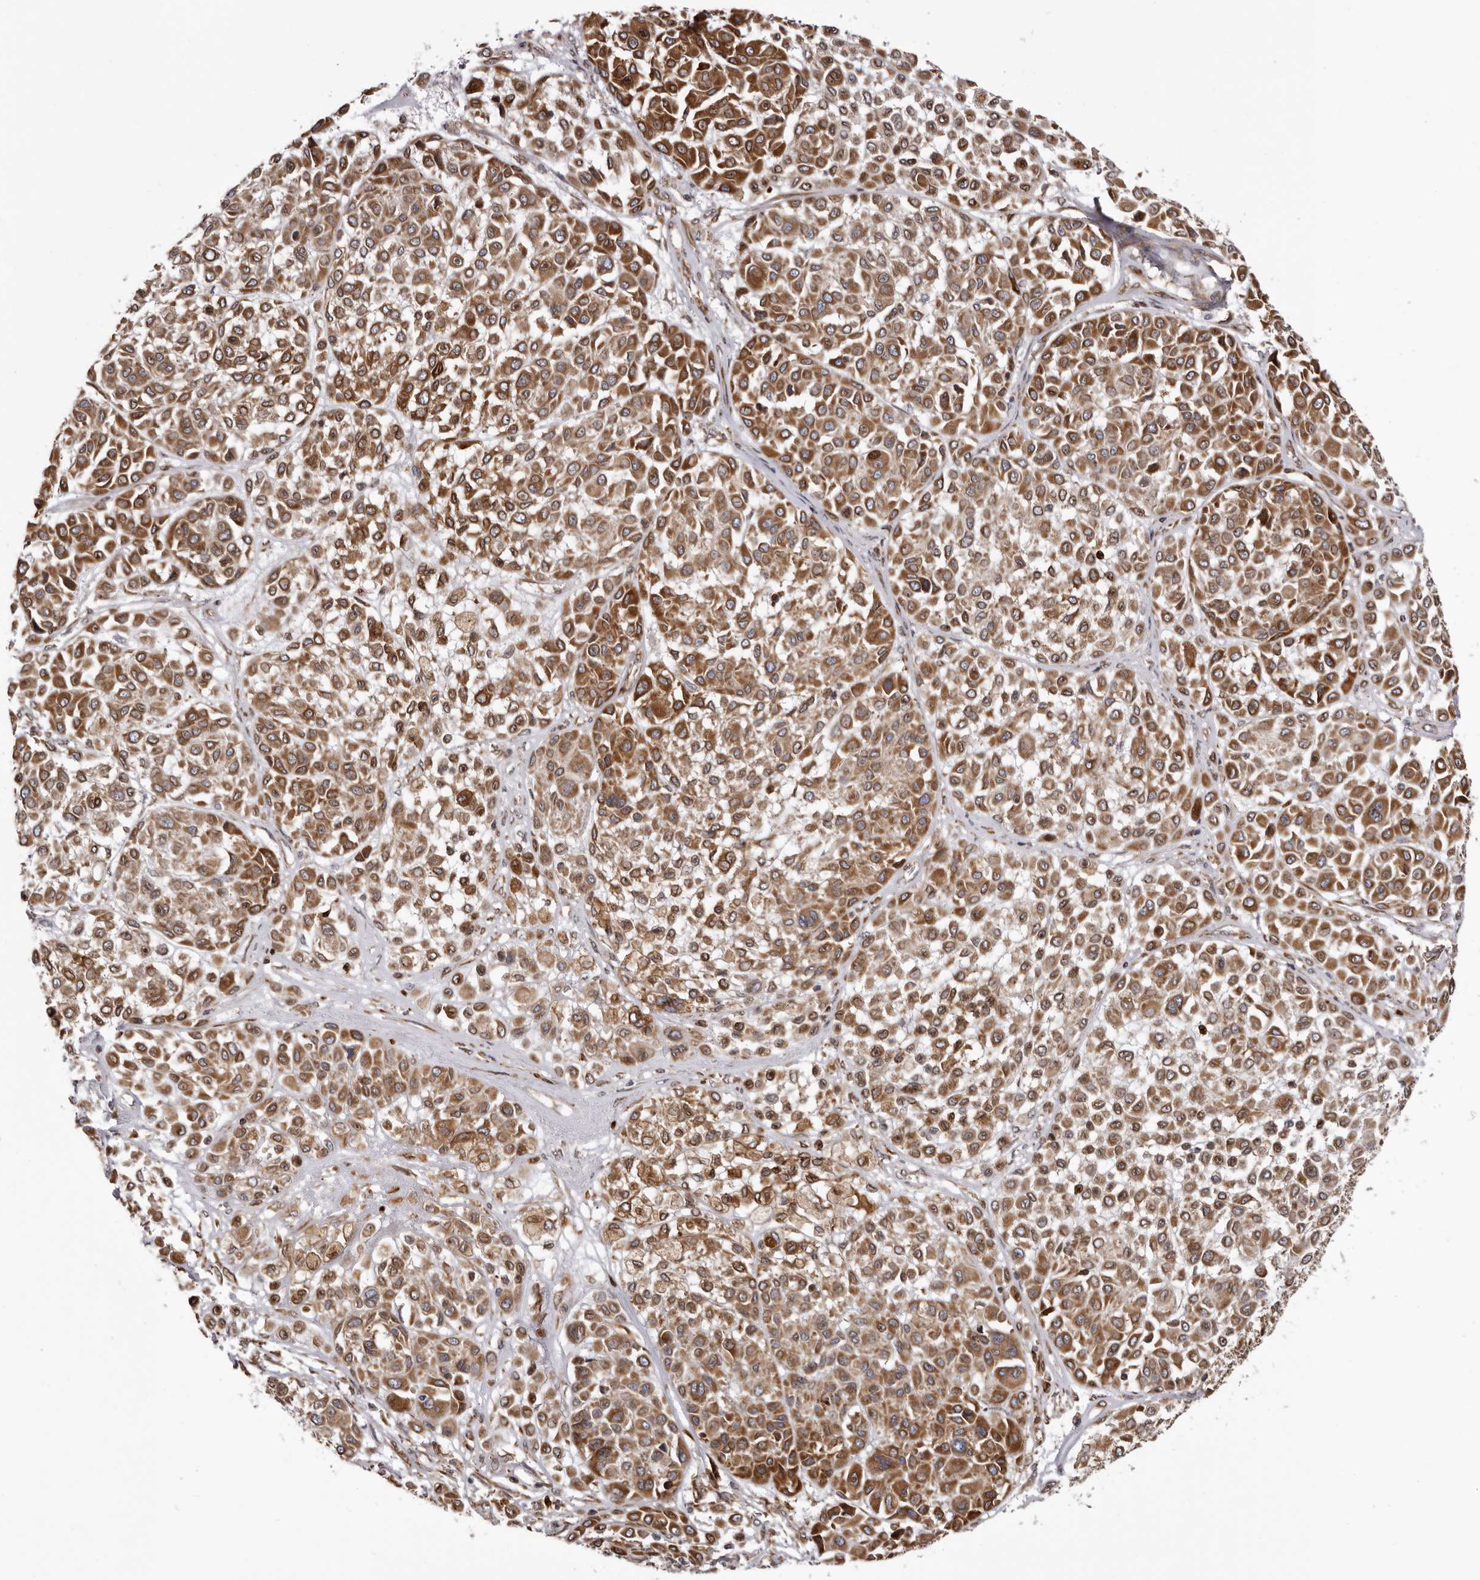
{"staining": {"intensity": "moderate", "quantity": ">75%", "location": "cytoplasmic/membranous"}, "tissue": "melanoma", "cell_type": "Tumor cells", "image_type": "cancer", "snomed": [{"axis": "morphology", "description": "Malignant melanoma, Metastatic site"}, {"axis": "topography", "description": "Soft tissue"}], "caption": "High-power microscopy captured an immunohistochemistry (IHC) image of melanoma, revealing moderate cytoplasmic/membranous expression in approximately >75% of tumor cells.", "gene": "C4orf3", "patient": {"sex": "male", "age": 41}}